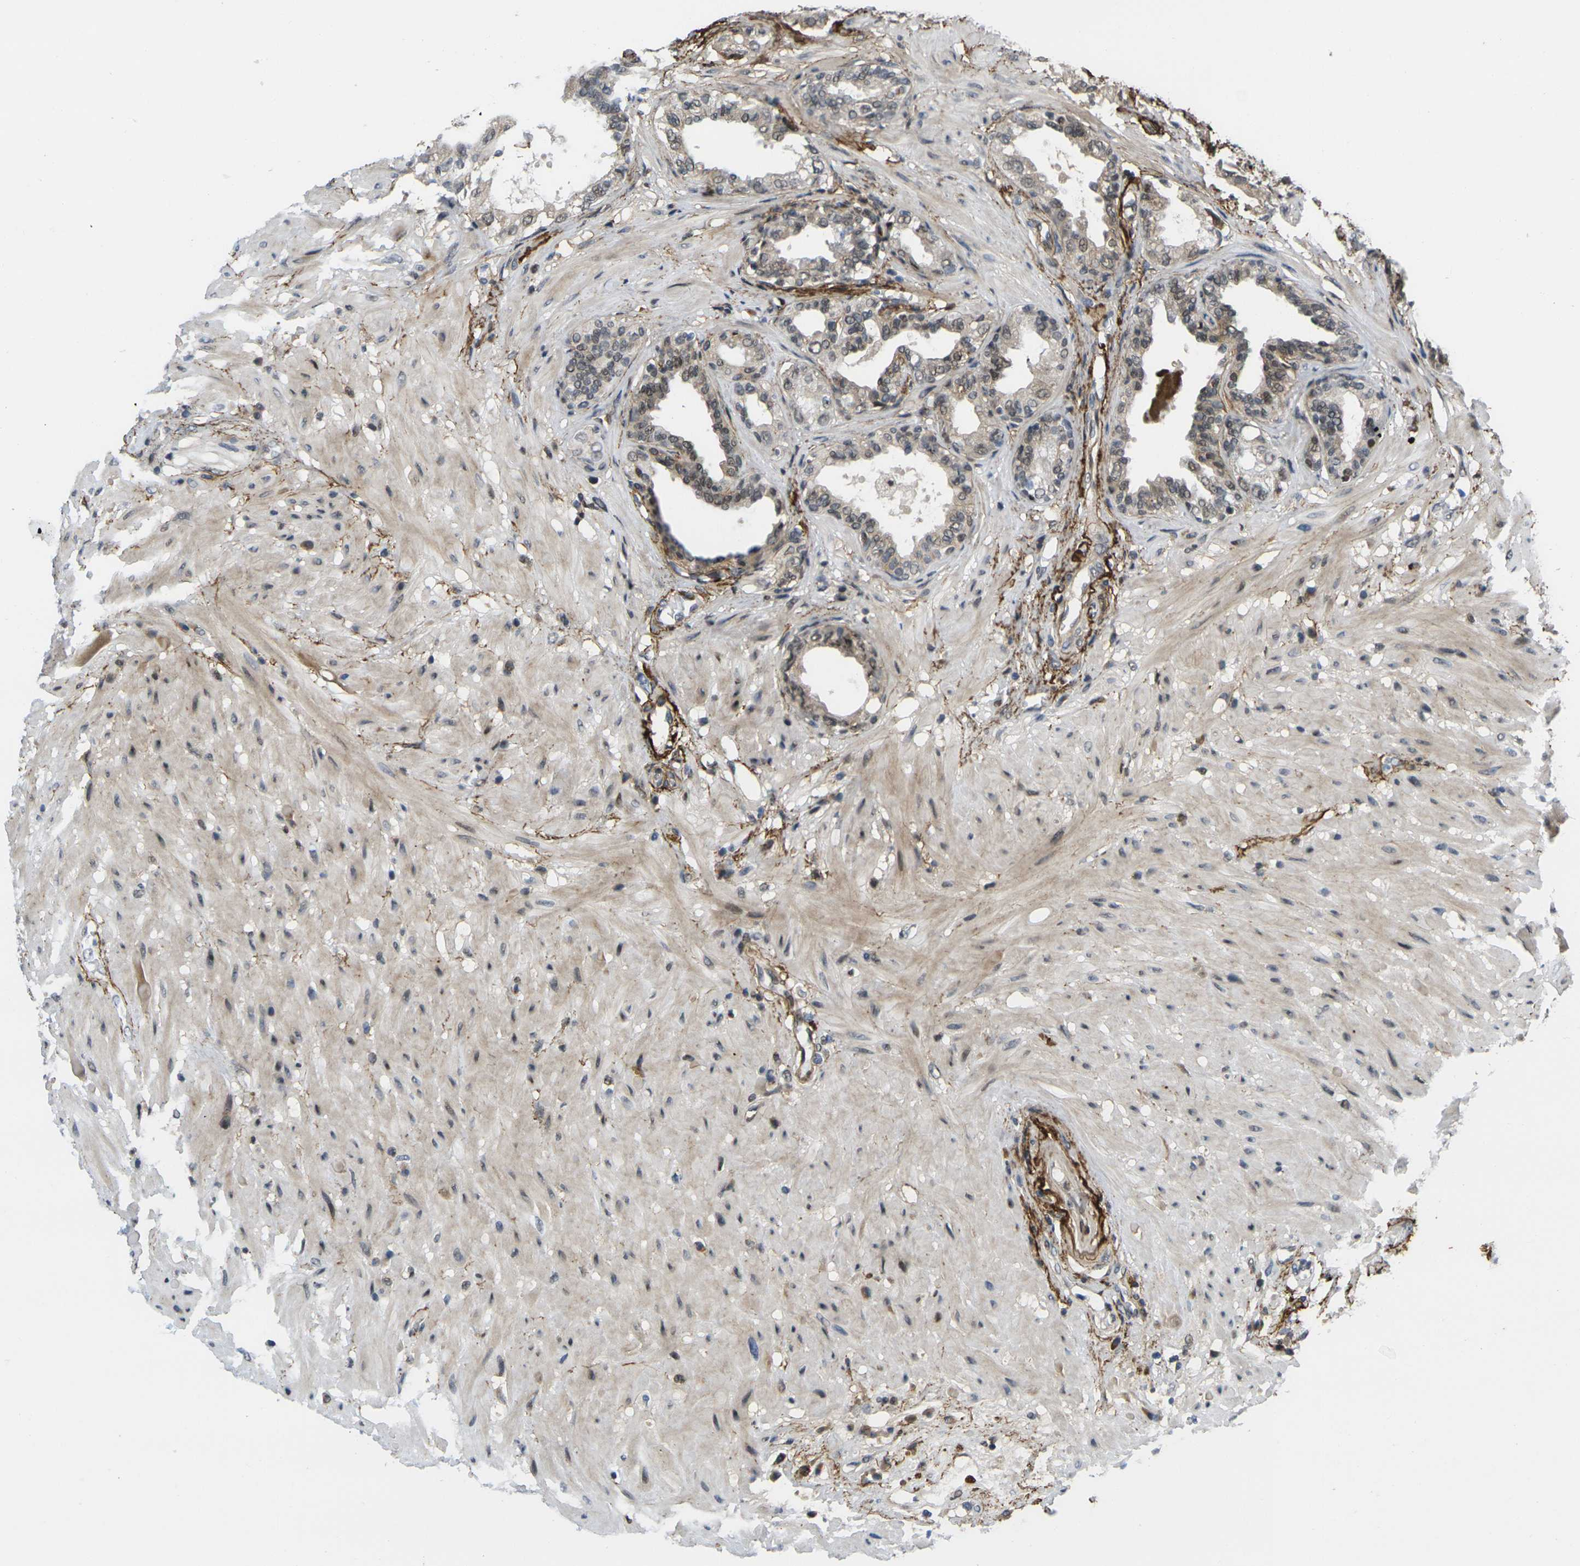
{"staining": {"intensity": "weak", "quantity": "25%-75%", "location": "cytoplasmic/membranous,nuclear"}, "tissue": "seminal vesicle", "cell_type": "Glandular cells", "image_type": "normal", "snomed": [{"axis": "morphology", "description": "Normal tissue, NOS"}, {"axis": "topography", "description": "Seminal veicle"}], "caption": "Protein staining of benign seminal vesicle reveals weak cytoplasmic/membranous,nuclear positivity in approximately 25%-75% of glandular cells.", "gene": "RBM7", "patient": {"sex": "male", "age": 61}}